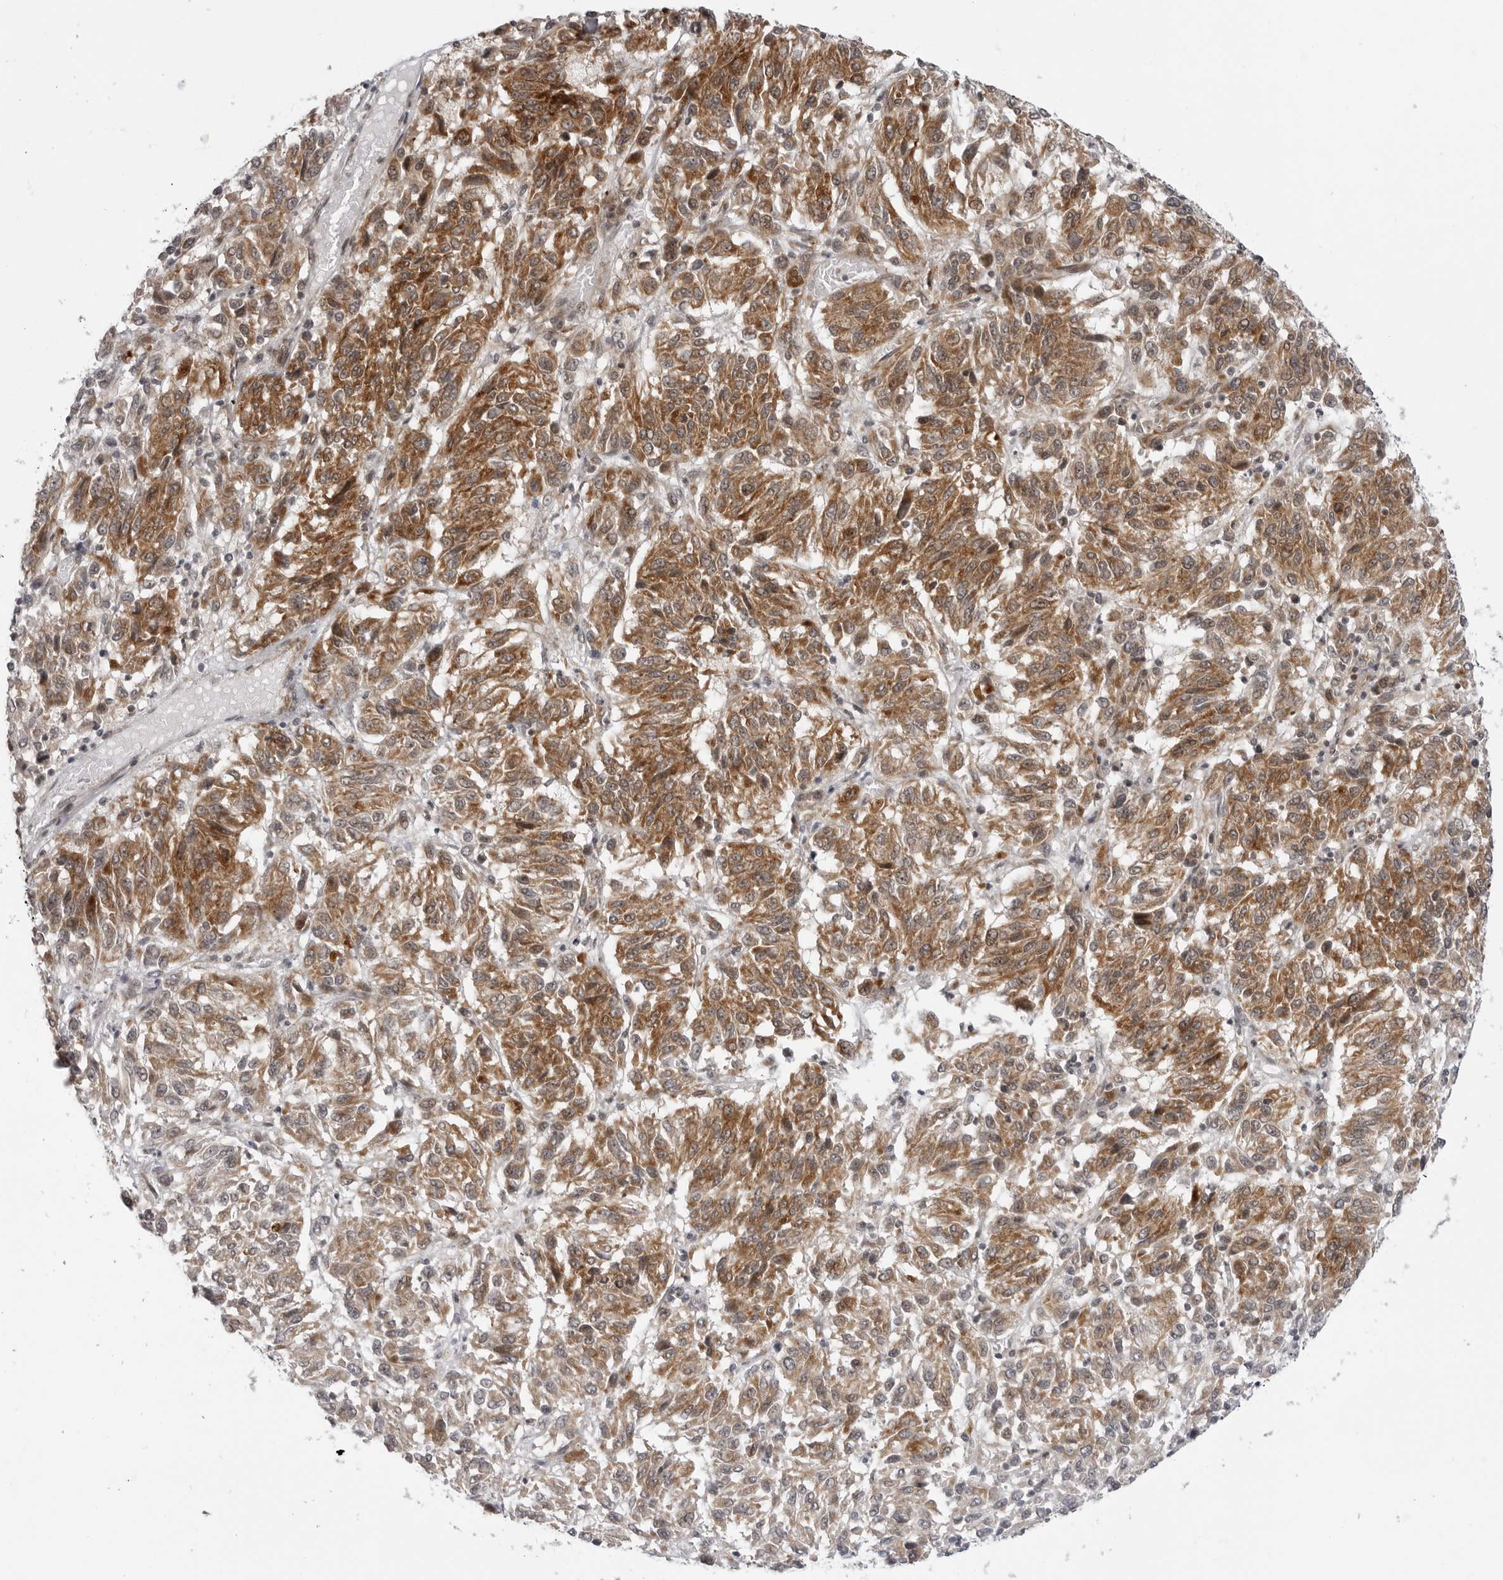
{"staining": {"intensity": "moderate", "quantity": ">75%", "location": "cytoplasmic/membranous"}, "tissue": "melanoma", "cell_type": "Tumor cells", "image_type": "cancer", "snomed": [{"axis": "morphology", "description": "Malignant melanoma, NOS"}, {"axis": "topography", "description": "Skin"}], "caption": "Protein staining of melanoma tissue demonstrates moderate cytoplasmic/membranous expression in about >75% of tumor cells. The staining is performed using DAB (3,3'-diaminobenzidine) brown chromogen to label protein expression. The nuclei are counter-stained blue using hematoxylin.", "gene": "ADAMTS5", "patient": {"sex": "female", "age": 82}}